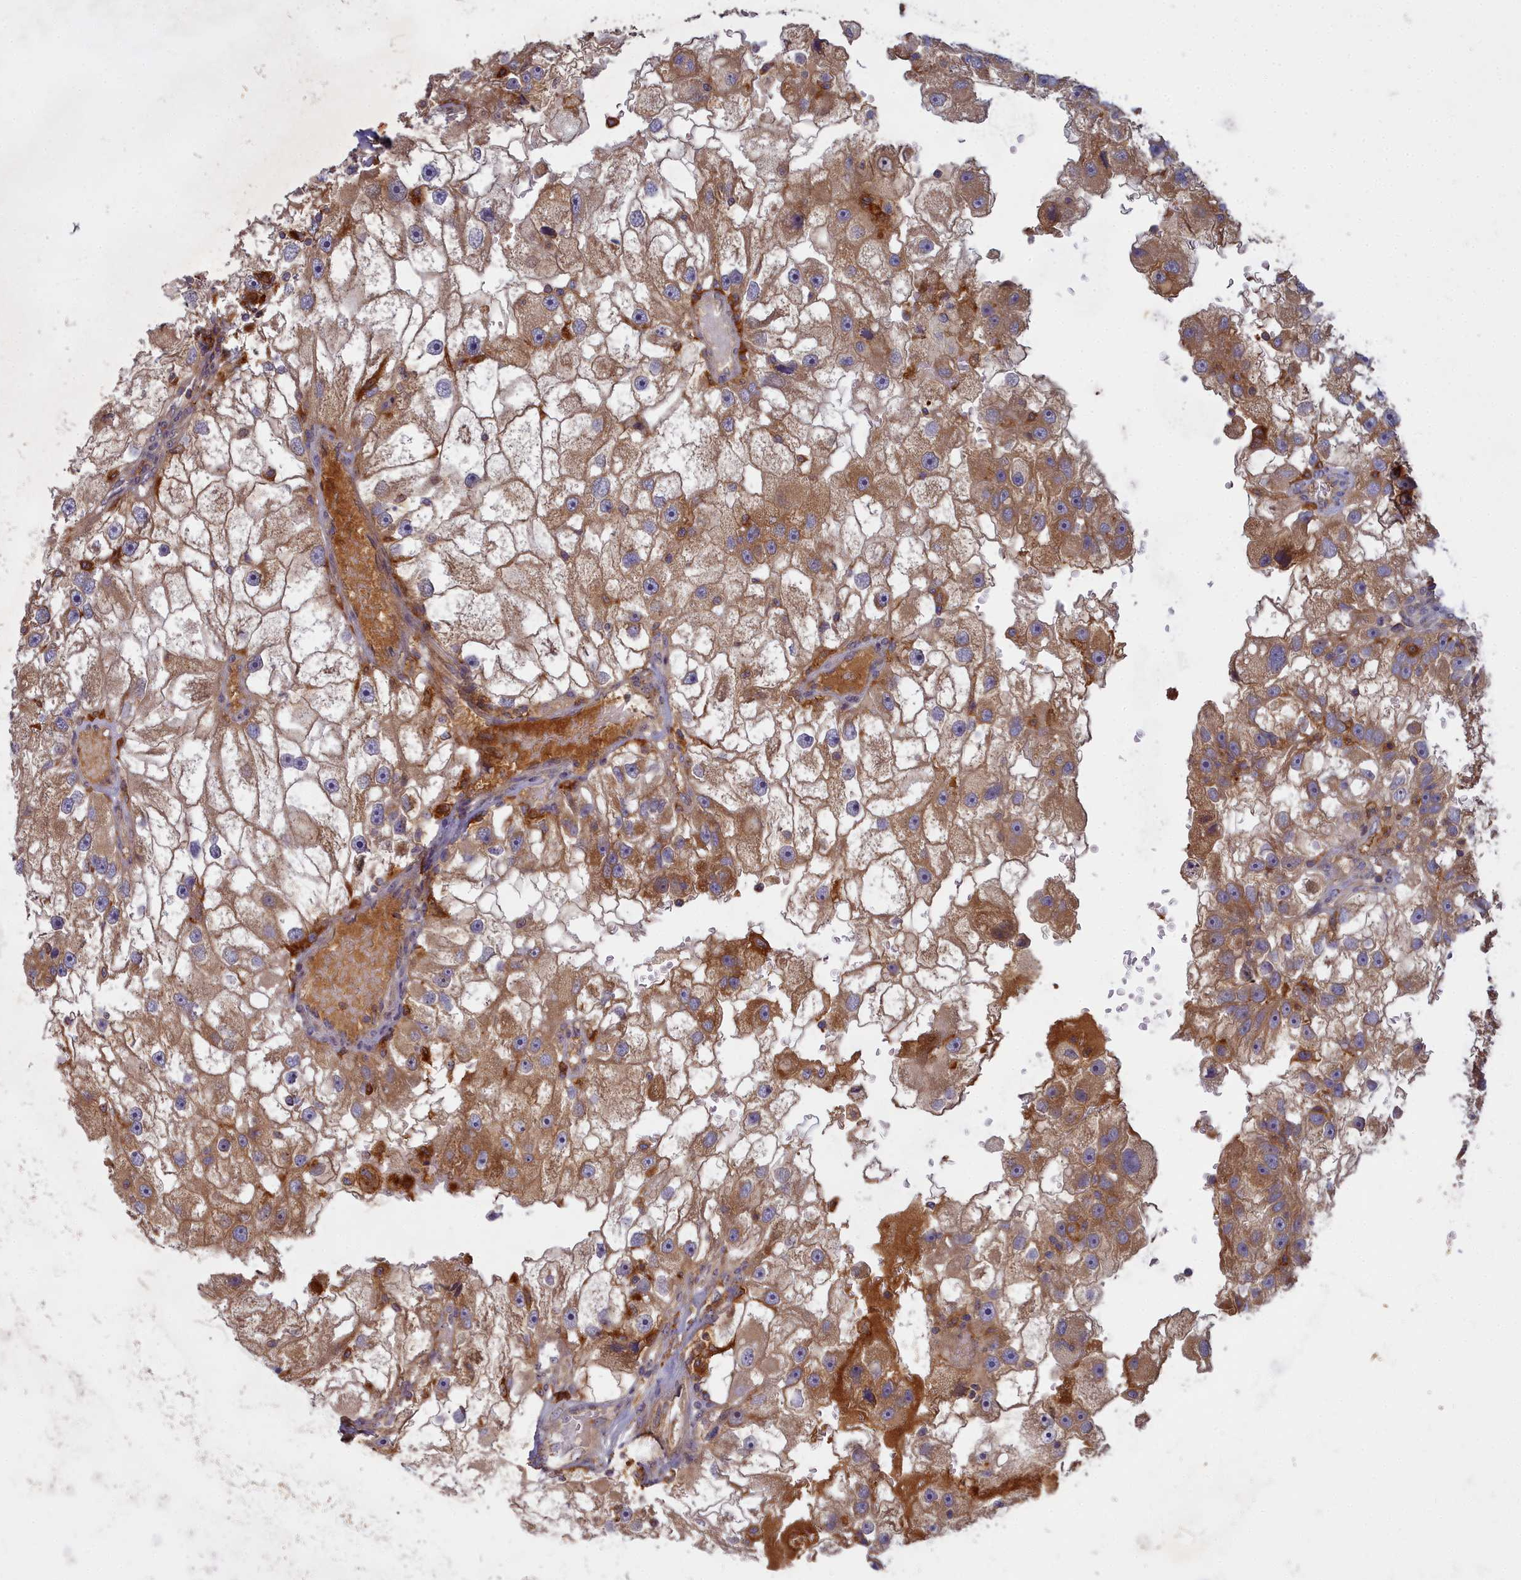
{"staining": {"intensity": "moderate", "quantity": ">75%", "location": "cytoplasmic/membranous"}, "tissue": "renal cancer", "cell_type": "Tumor cells", "image_type": "cancer", "snomed": [{"axis": "morphology", "description": "Adenocarcinoma, NOS"}, {"axis": "topography", "description": "Kidney"}], "caption": "Immunohistochemistry (IHC) histopathology image of neoplastic tissue: renal cancer stained using immunohistochemistry shows medium levels of moderate protein expression localized specifically in the cytoplasmic/membranous of tumor cells, appearing as a cytoplasmic/membranous brown color.", "gene": "CCDC167", "patient": {"sex": "male", "age": 63}}